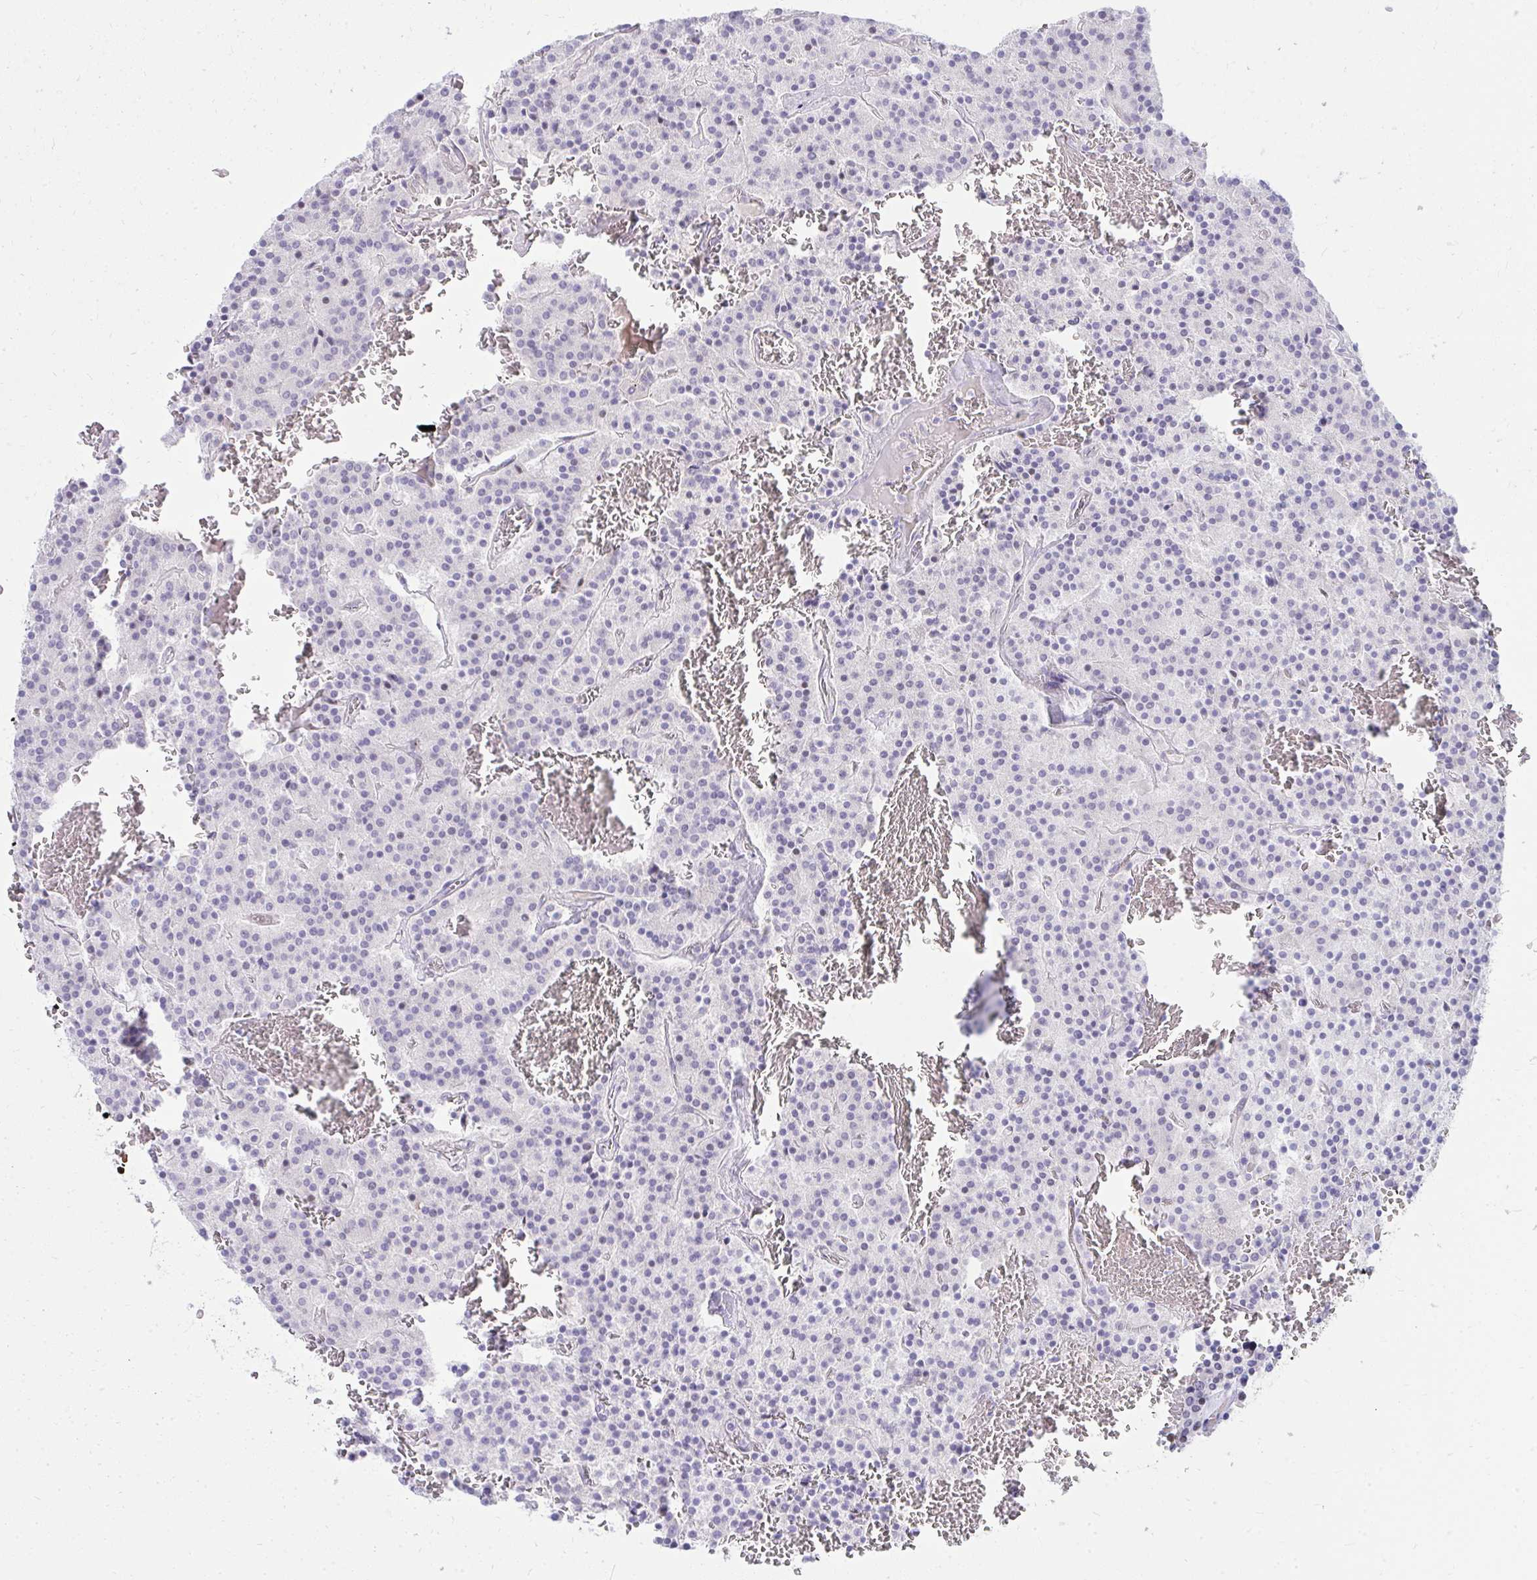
{"staining": {"intensity": "negative", "quantity": "none", "location": "none"}, "tissue": "carcinoid", "cell_type": "Tumor cells", "image_type": "cancer", "snomed": [{"axis": "morphology", "description": "Carcinoid, malignant, NOS"}, {"axis": "topography", "description": "Lung"}], "caption": "IHC histopathology image of human carcinoid stained for a protein (brown), which exhibits no staining in tumor cells.", "gene": "LRRC36", "patient": {"sex": "male", "age": 70}}